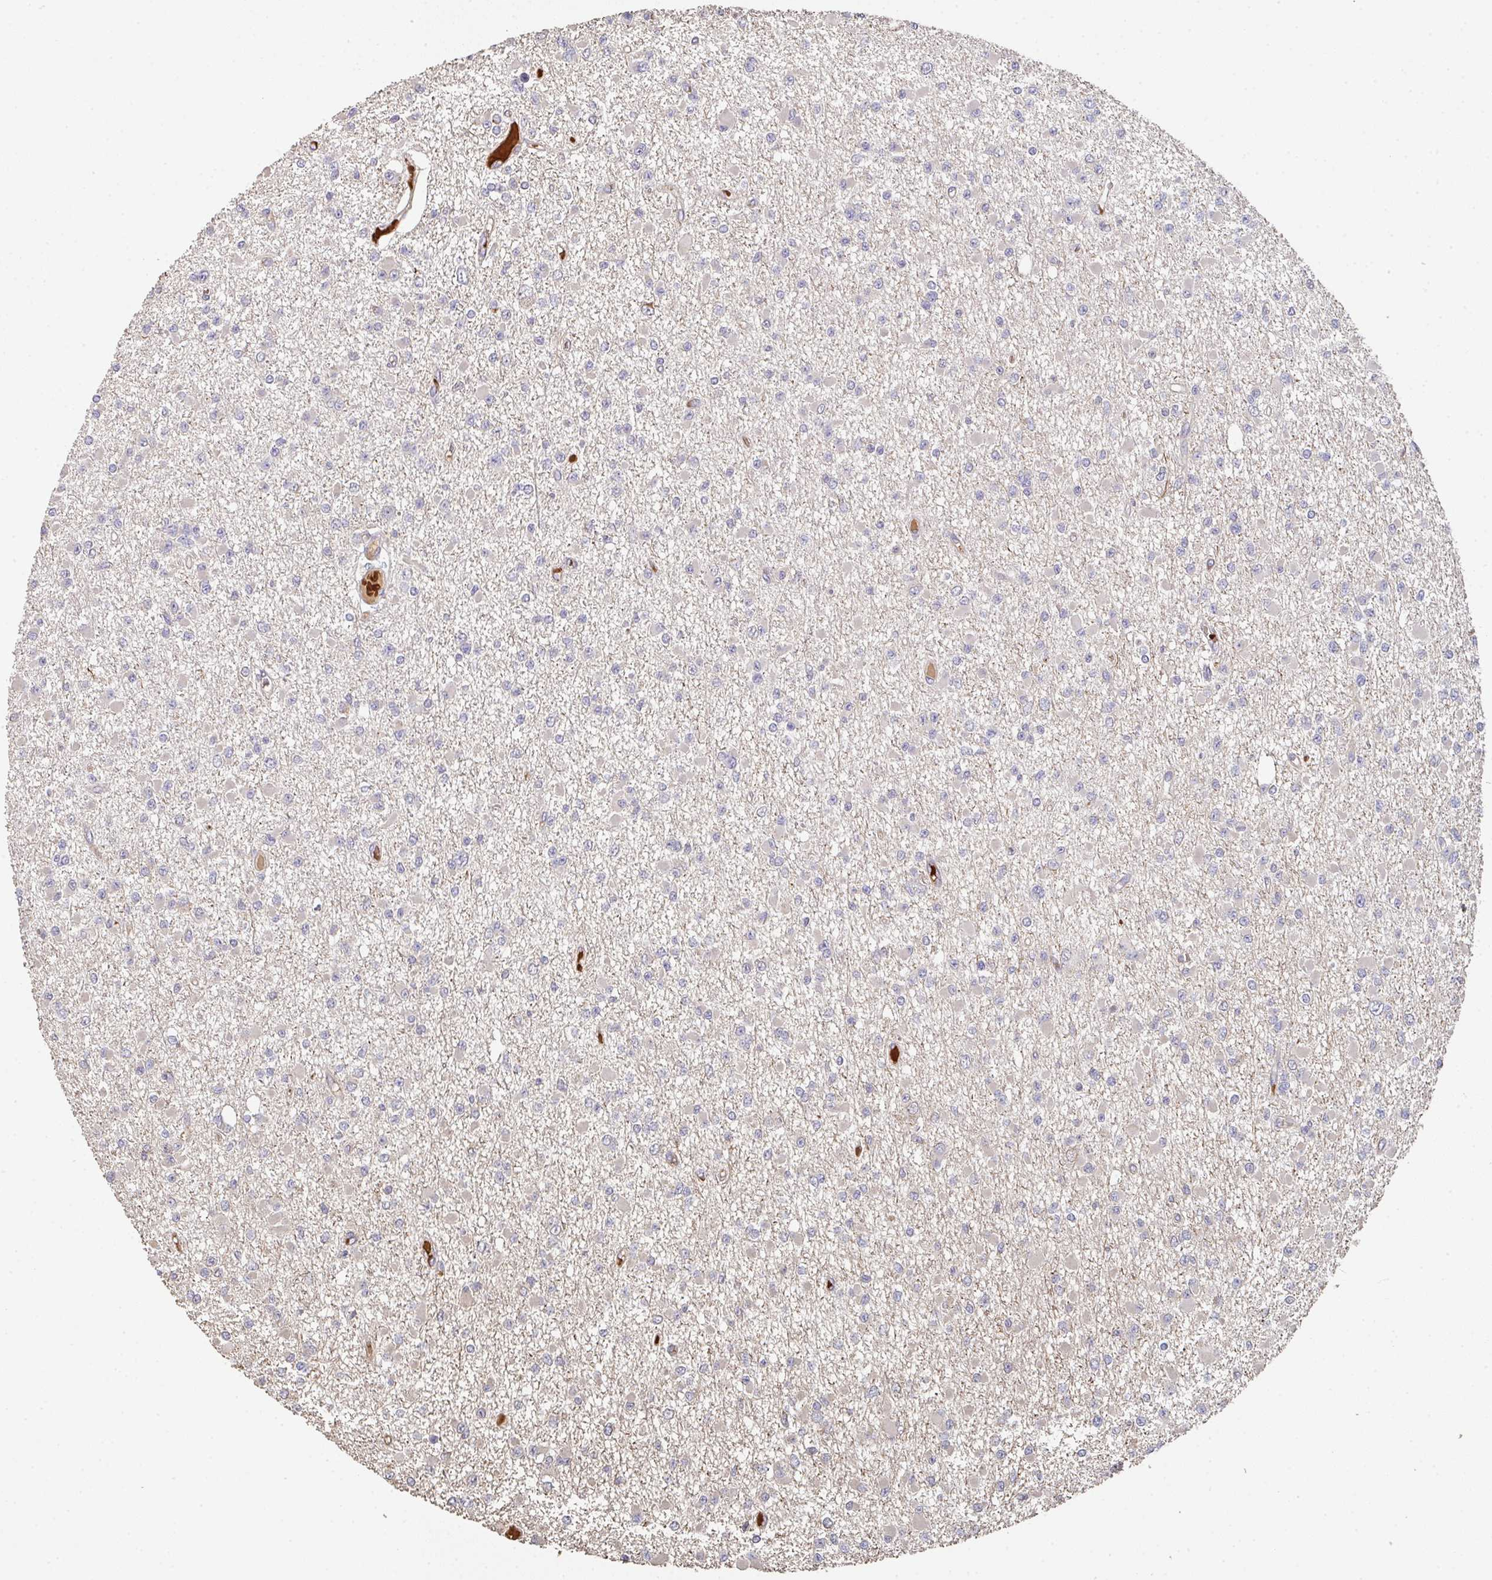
{"staining": {"intensity": "negative", "quantity": "none", "location": "none"}, "tissue": "glioma", "cell_type": "Tumor cells", "image_type": "cancer", "snomed": [{"axis": "morphology", "description": "Glioma, malignant, Low grade"}, {"axis": "topography", "description": "Brain"}], "caption": "A high-resolution image shows immunohistochemistry staining of glioma, which shows no significant positivity in tumor cells.", "gene": "POLG", "patient": {"sex": "female", "age": 22}}